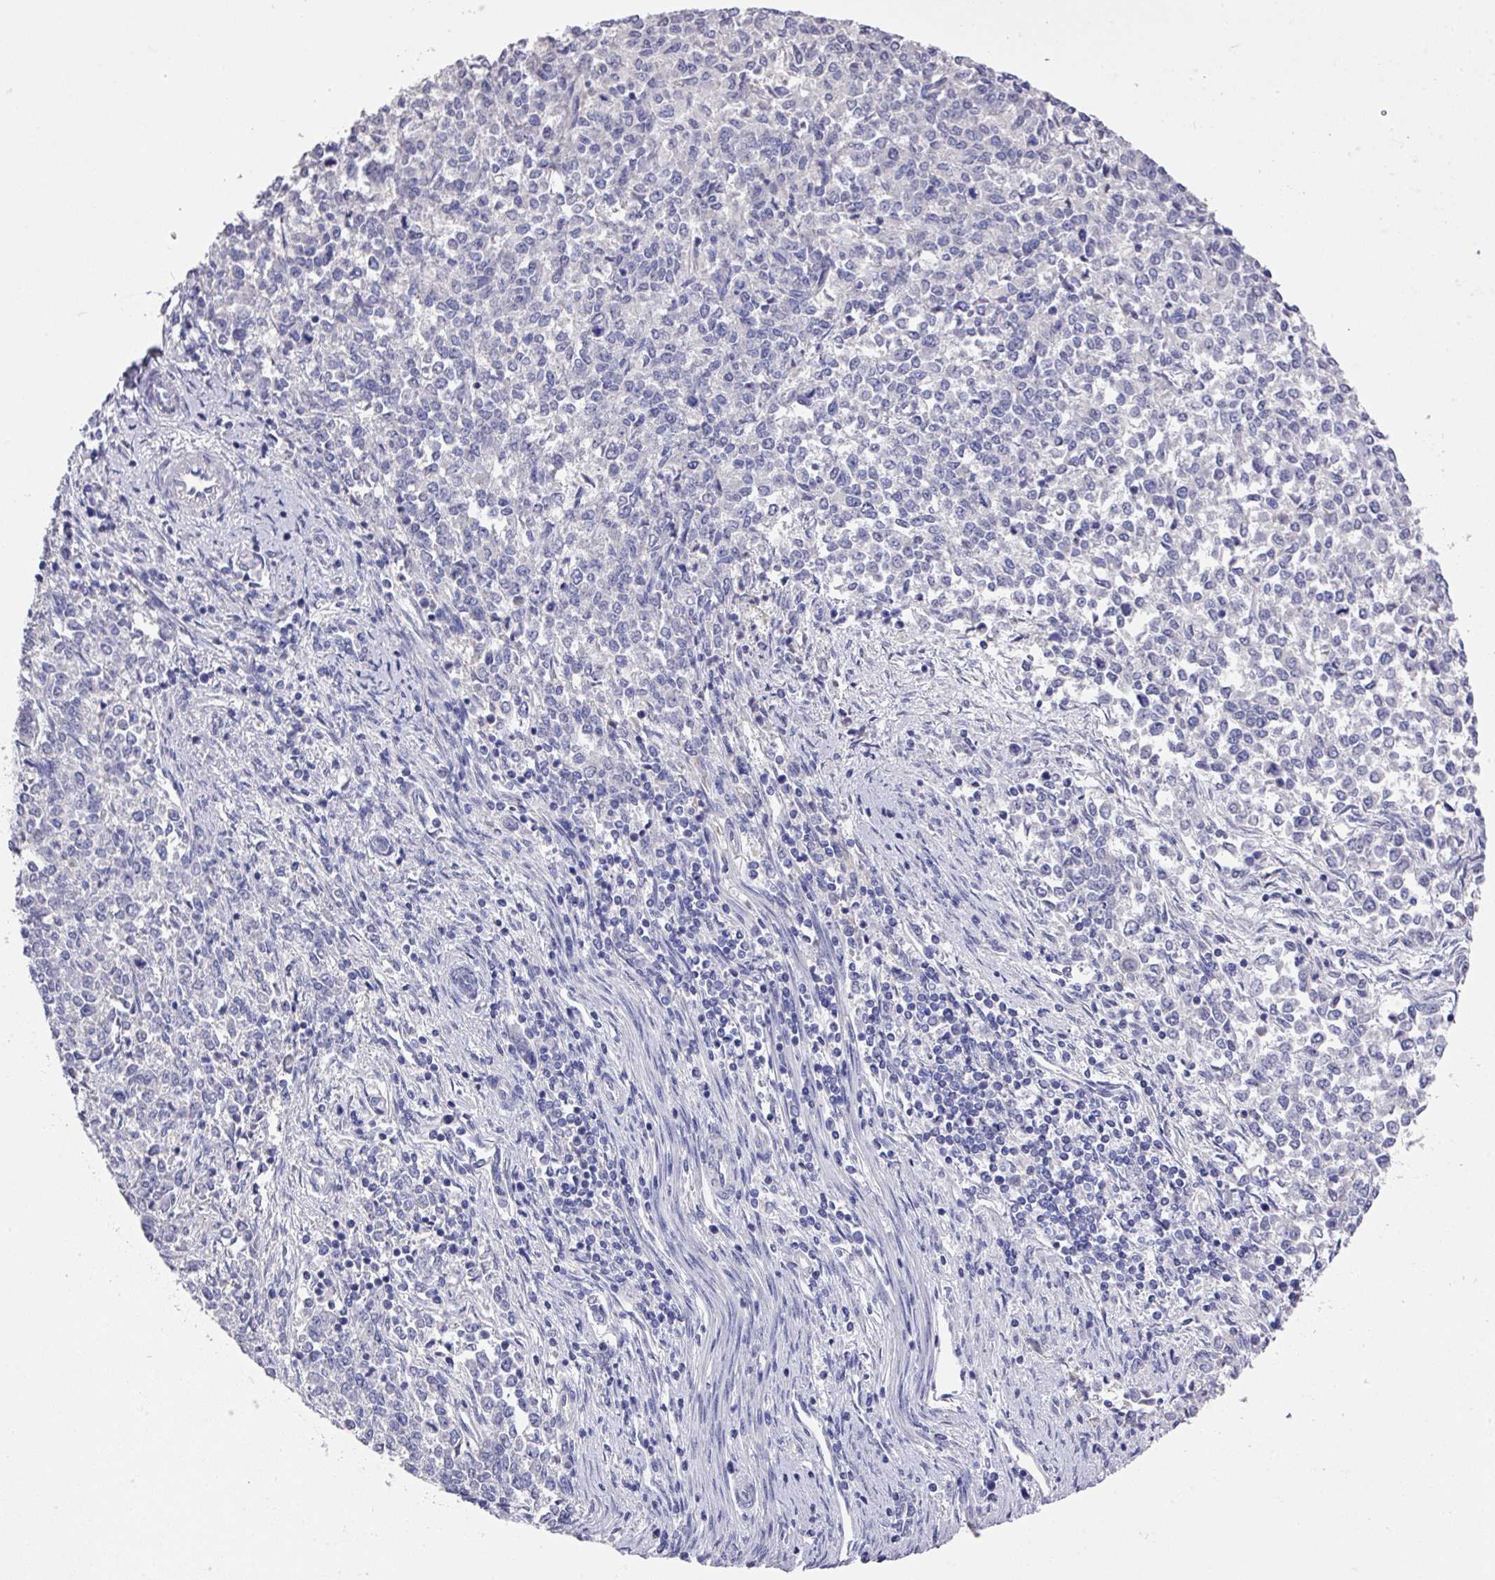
{"staining": {"intensity": "negative", "quantity": "none", "location": "none"}, "tissue": "endometrial cancer", "cell_type": "Tumor cells", "image_type": "cancer", "snomed": [{"axis": "morphology", "description": "Adenocarcinoma, NOS"}, {"axis": "topography", "description": "Endometrium"}], "caption": "There is no significant positivity in tumor cells of endometrial adenocarcinoma.", "gene": "DAZL", "patient": {"sex": "female", "age": 50}}